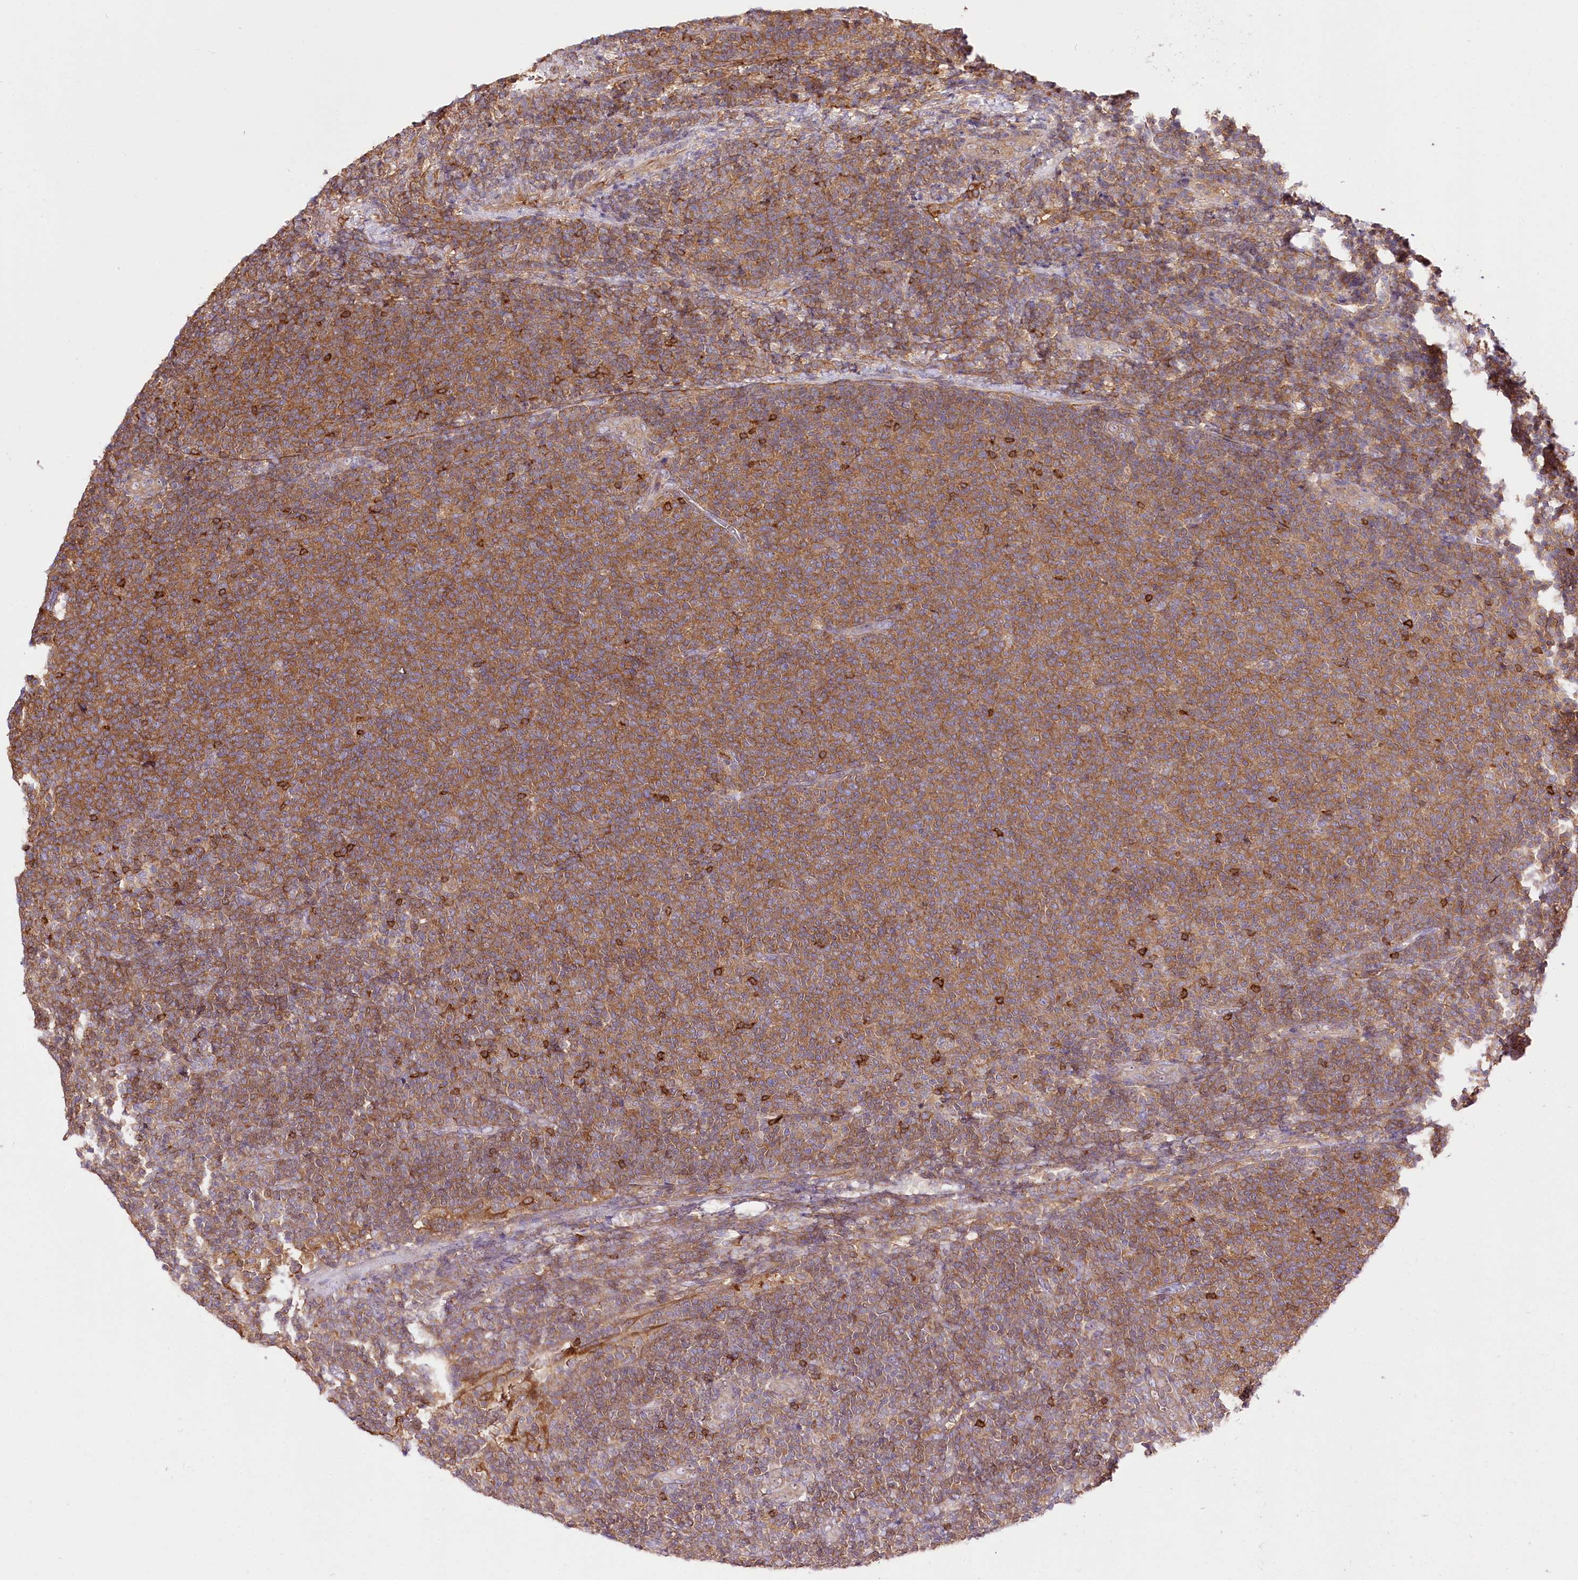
{"staining": {"intensity": "moderate", "quantity": ">75%", "location": "cytoplasmic/membranous"}, "tissue": "lymphoma", "cell_type": "Tumor cells", "image_type": "cancer", "snomed": [{"axis": "morphology", "description": "Malignant lymphoma, non-Hodgkin's type, Low grade"}, {"axis": "topography", "description": "Lymph node"}], "caption": "Immunohistochemical staining of human lymphoma demonstrates medium levels of moderate cytoplasmic/membranous positivity in about >75% of tumor cells.", "gene": "UGP2", "patient": {"sex": "male", "age": 66}}